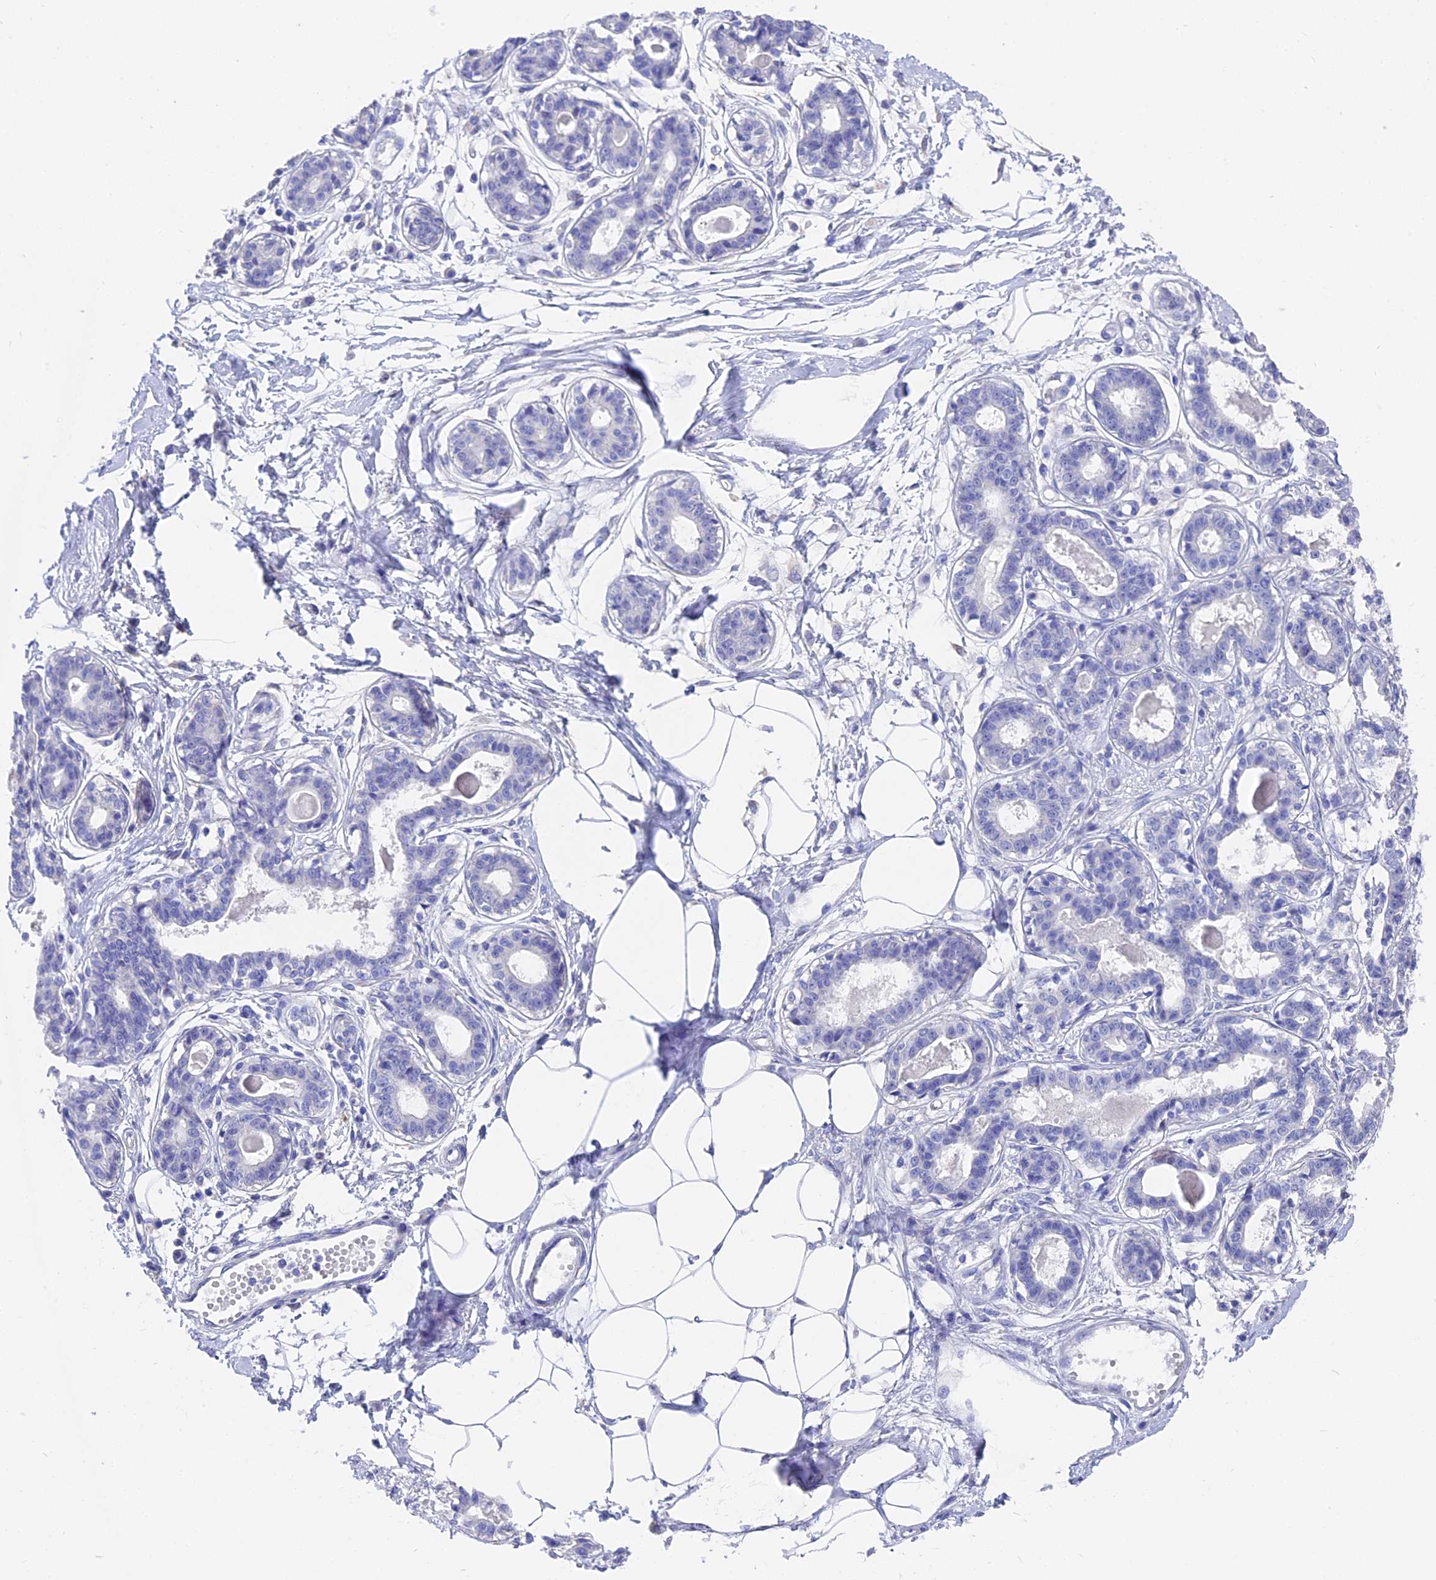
{"staining": {"intensity": "negative", "quantity": "none", "location": "none"}, "tissue": "breast", "cell_type": "Adipocytes", "image_type": "normal", "snomed": [{"axis": "morphology", "description": "Normal tissue, NOS"}, {"axis": "topography", "description": "Breast"}], "caption": "This histopathology image is of normal breast stained with immunohistochemistry (IHC) to label a protein in brown with the nuclei are counter-stained blue. There is no positivity in adipocytes. Brightfield microscopy of immunohistochemistry stained with DAB (3,3'-diaminobenzidine) (brown) and hematoxylin (blue), captured at high magnification.", "gene": "VPS33B", "patient": {"sex": "female", "age": 45}}